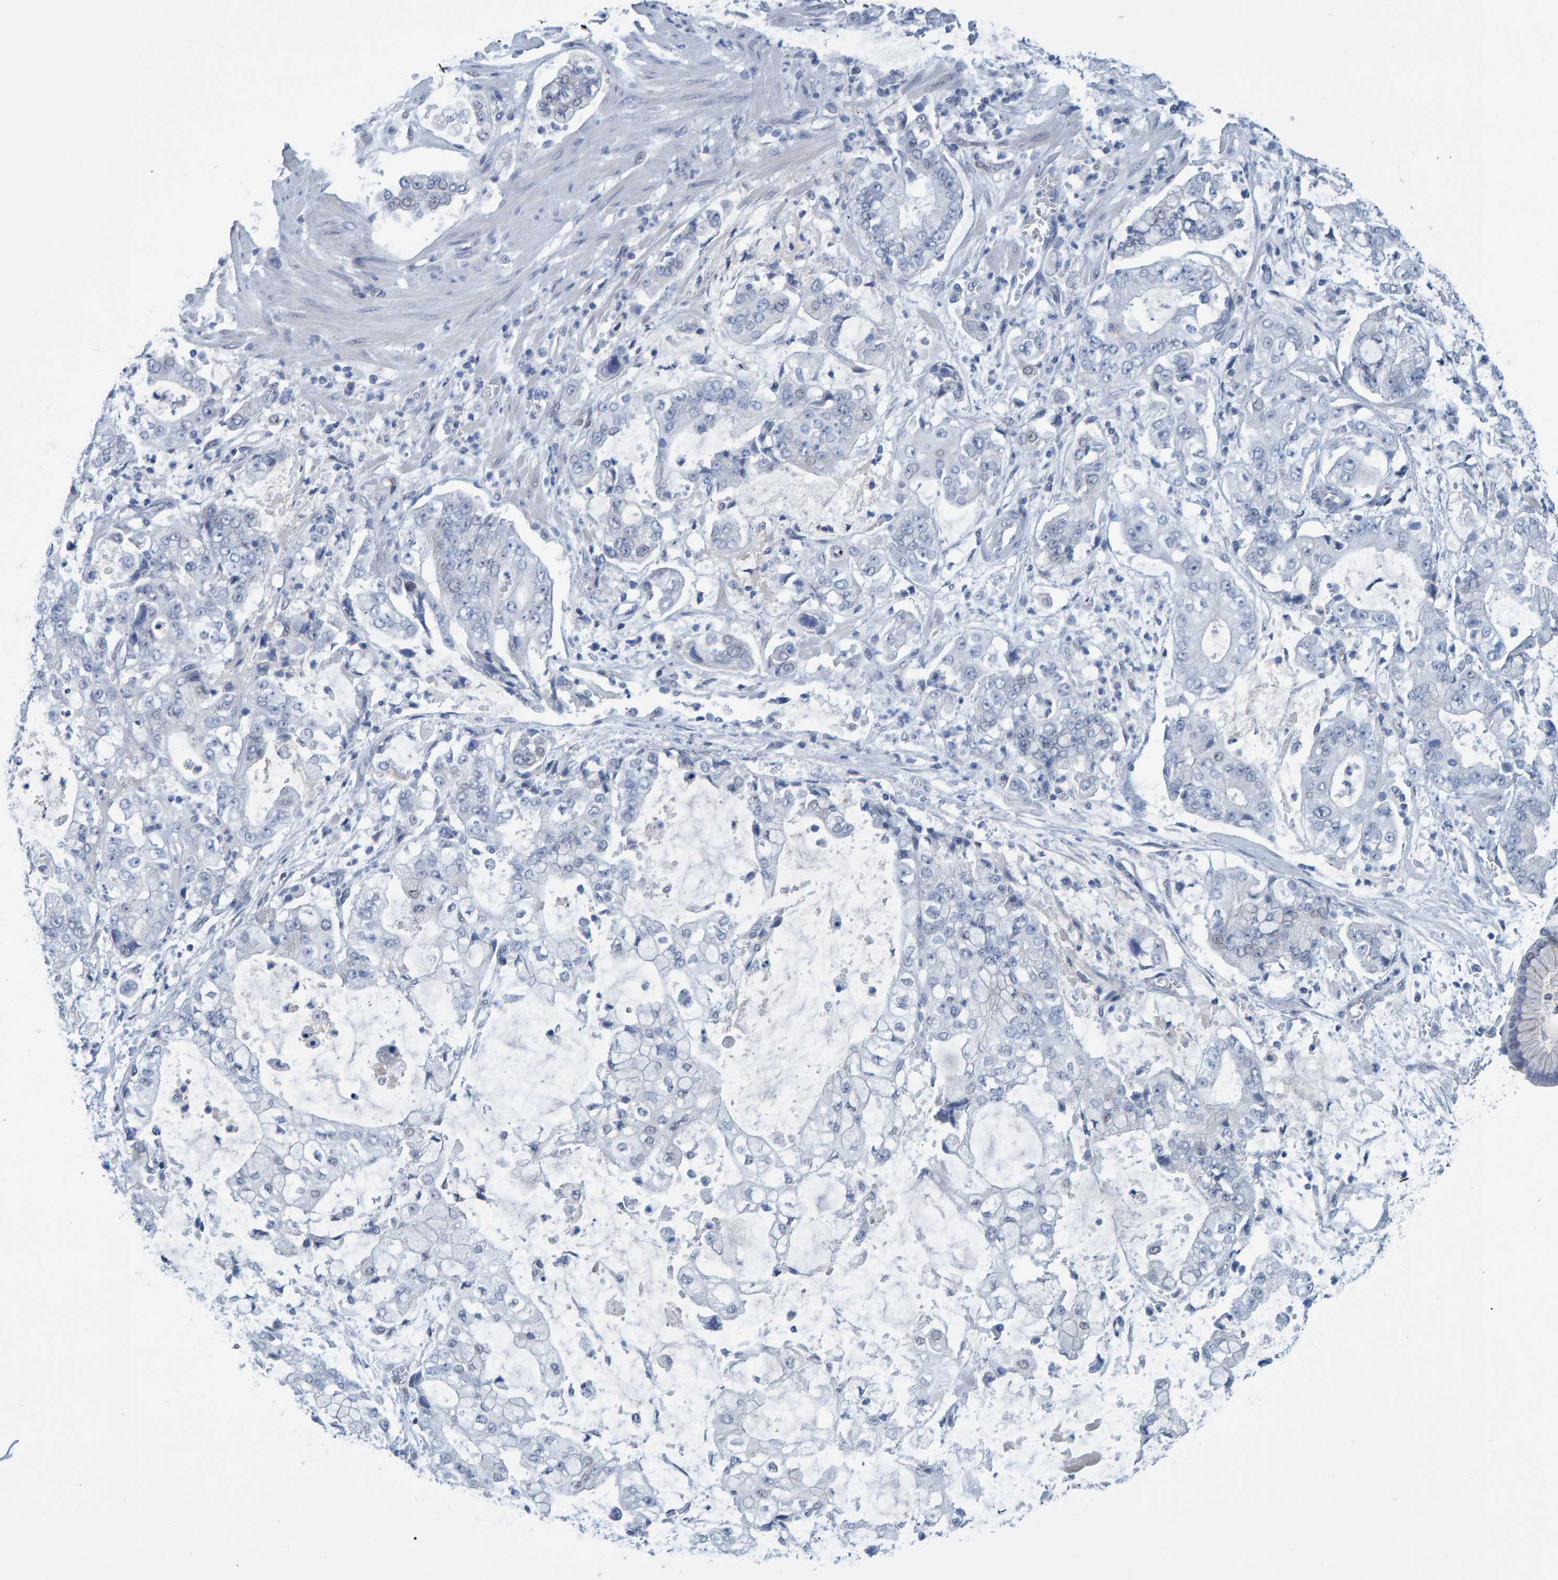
{"staining": {"intensity": "negative", "quantity": "none", "location": "none"}, "tissue": "stomach cancer", "cell_type": "Tumor cells", "image_type": "cancer", "snomed": [{"axis": "morphology", "description": "Adenocarcinoma, NOS"}, {"axis": "topography", "description": "Stomach"}], "caption": "DAB immunohistochemical staining of human stomach cancer (adenocarcinoma) demonstrates no significant positivity in tumor cells. Brightfield microscopy of immunohistochemistry stained with DAB (3,3'-diaminobenzidine) (brown) and hematoxylin (blue), captured at high magnification.", "gene": "PROCA1", "patient": {"sex": "male", "age": 76}}